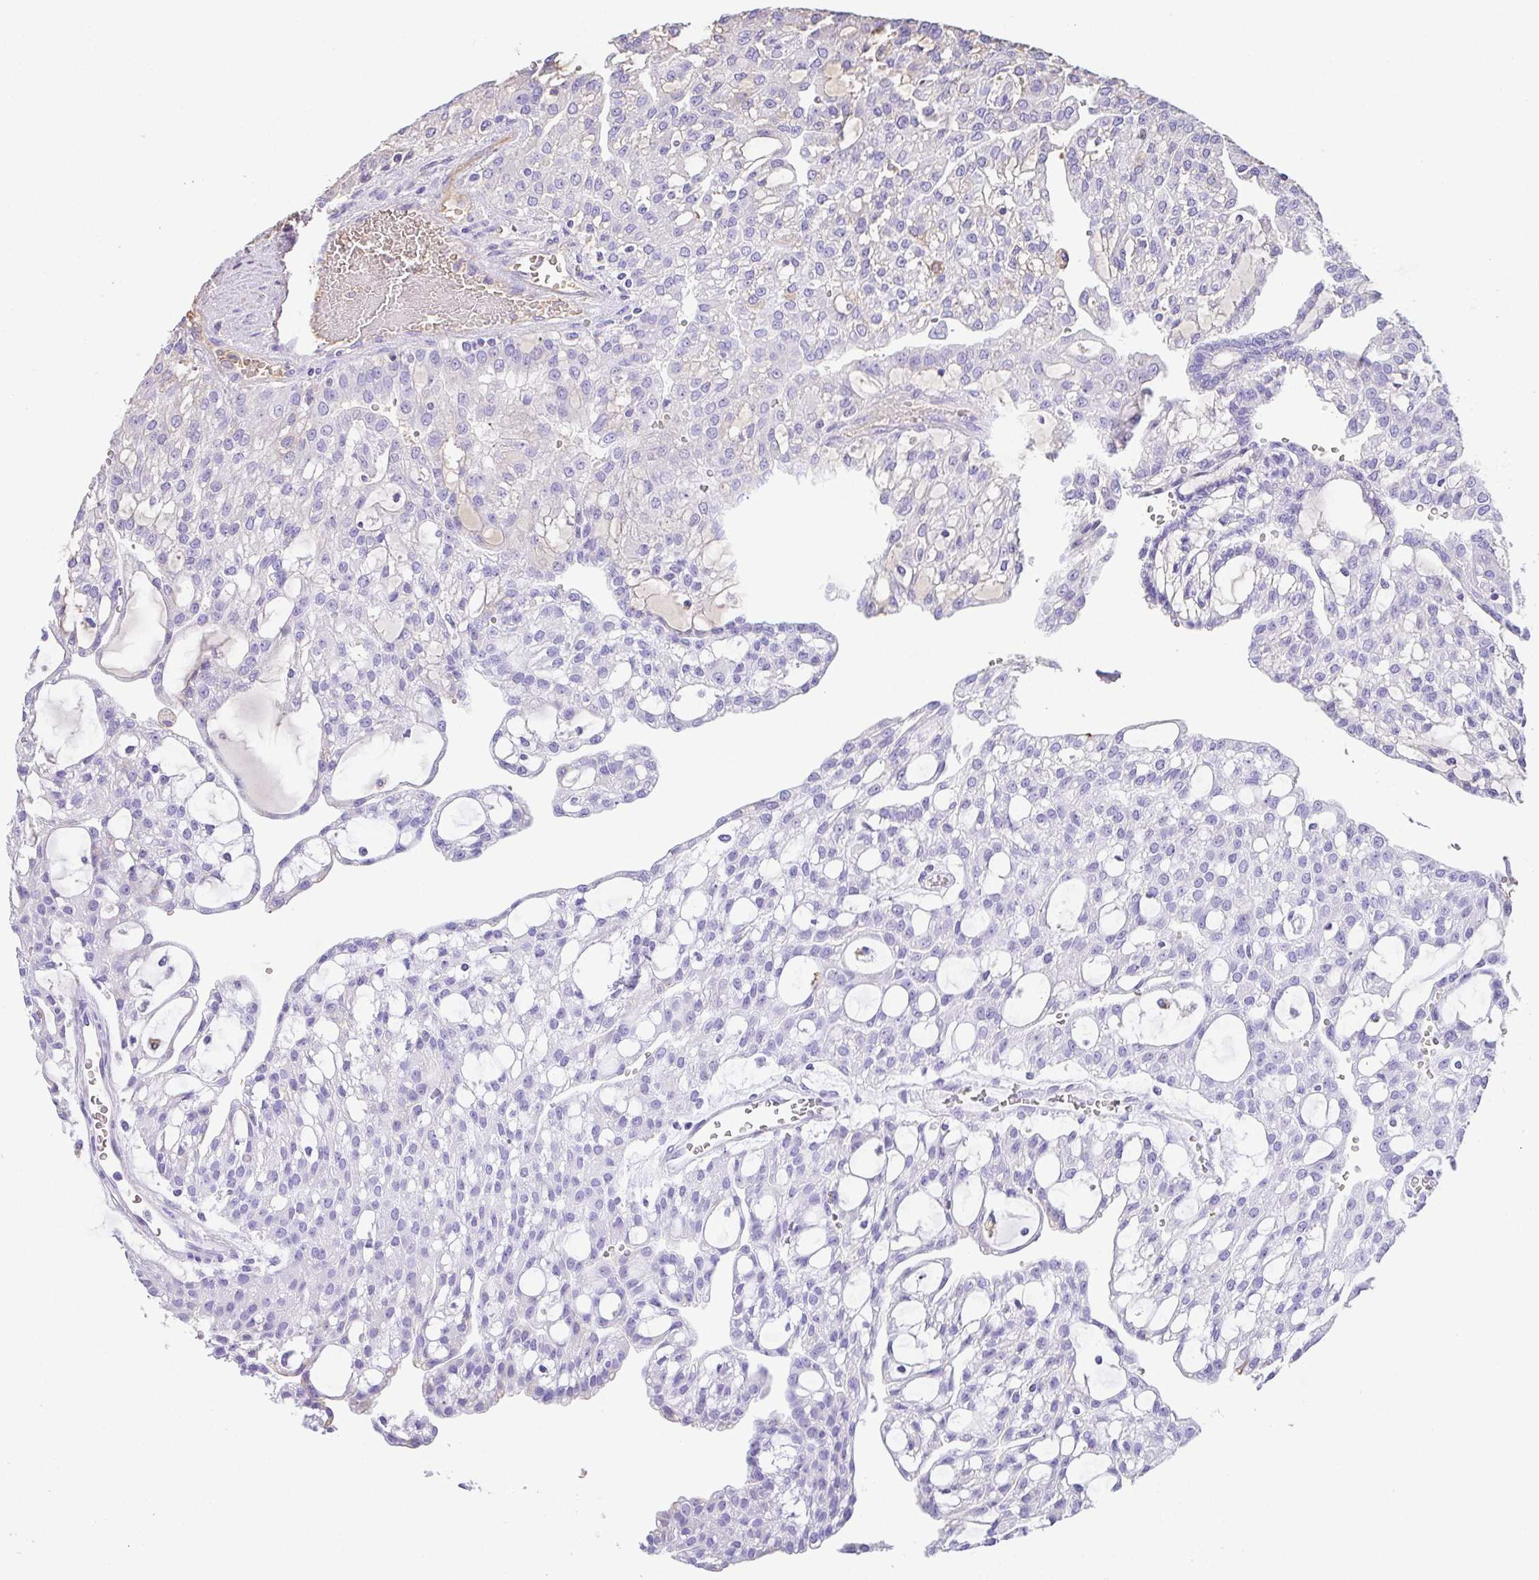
{"staining": {"intensity": "negative", "quantity": "none", "location": "none"}, "tissue": "renal cancer", "cell_type": "Tumor cells", "image_type": "cancer", "snomed": [{"axis": "morphology", "description": "Adenocarcinoma, NOS"}, {"axis": "topography", "description": "Kidney"}], "caption": "High power microscopy histopathology image of an IHC histopathology image of renal adenocarcinoma, revealing no significant staining in tumor cells. (DAB (3,3'-diaminobenzidine) immunohistochemistry, high magnification).", "gene": "HOXC12", "patient": {"sex": "male", "age": 63}}